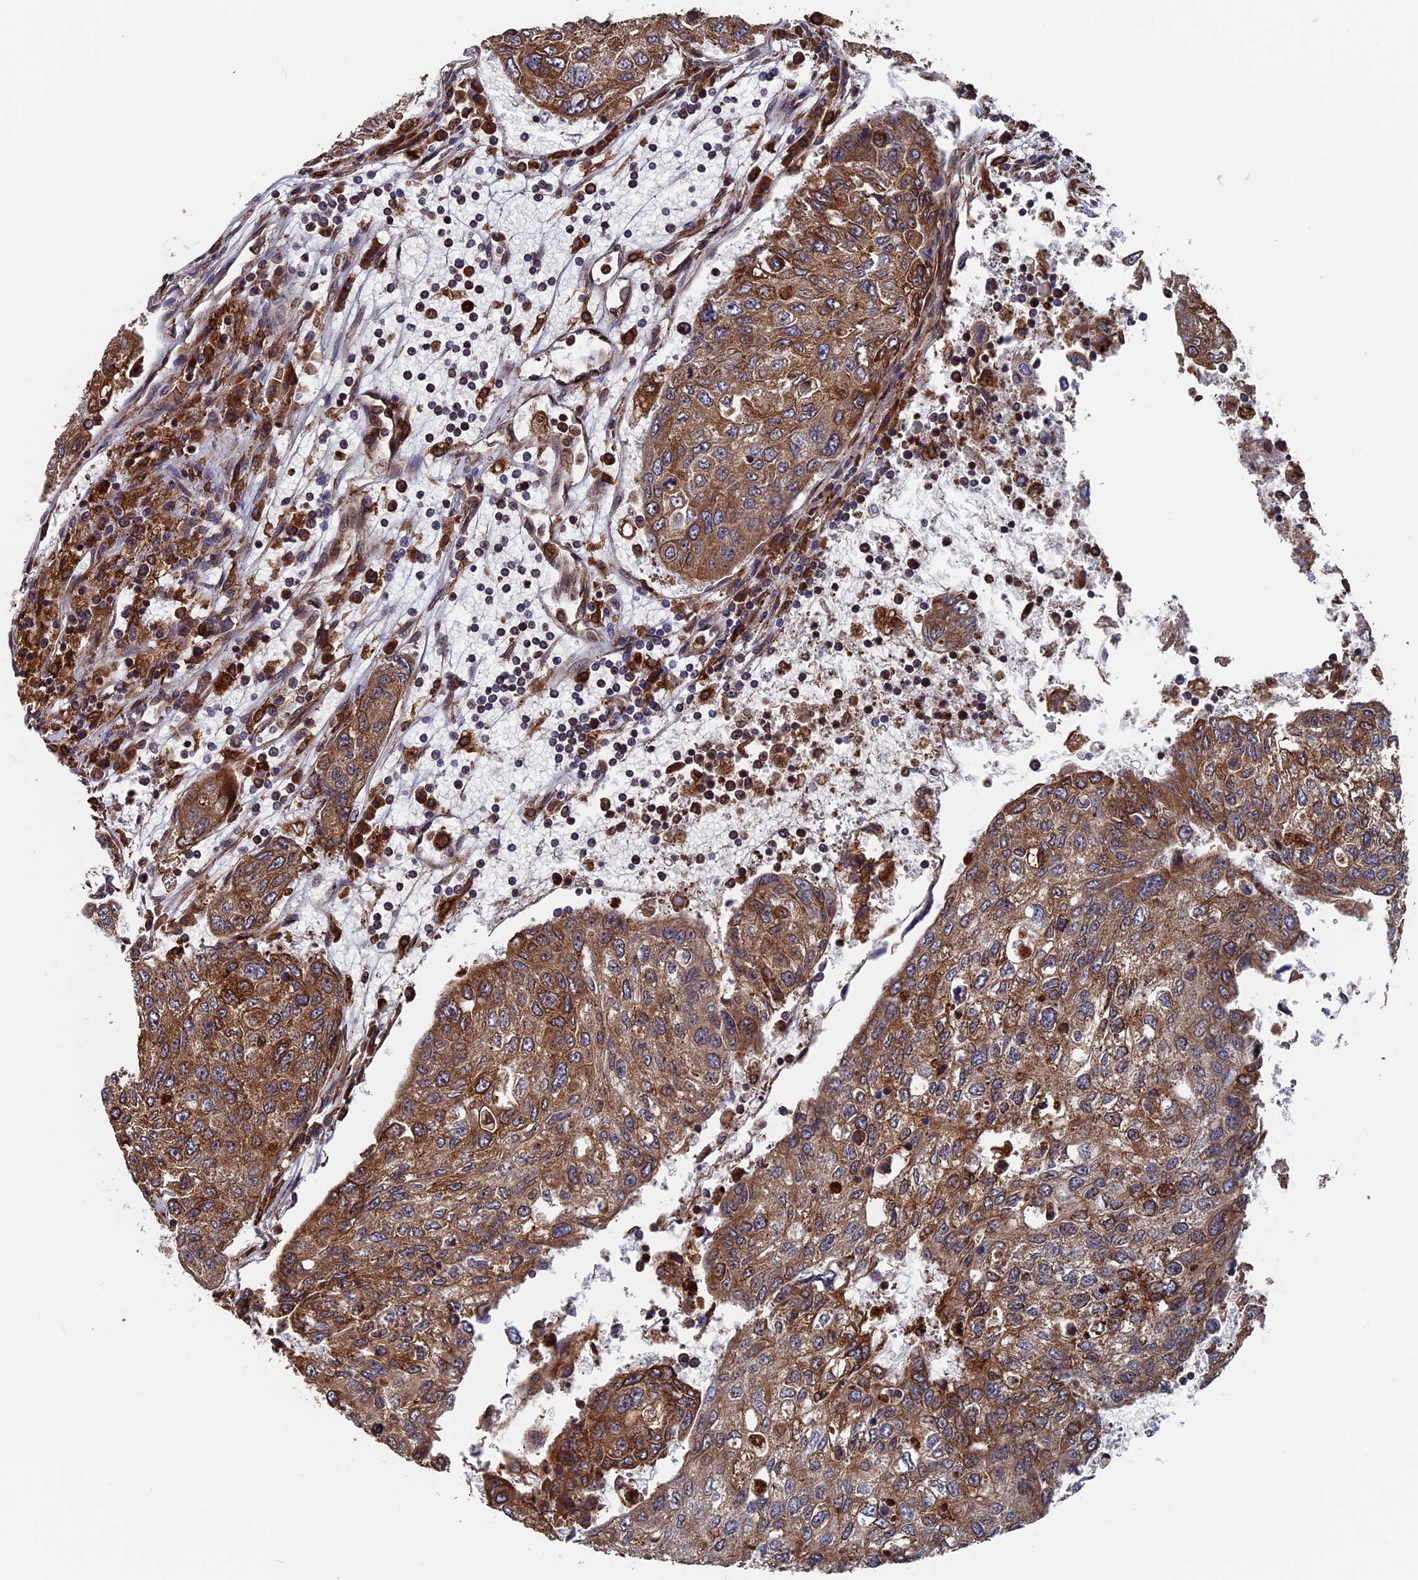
{"staining": {"intensity": "moderate", "quantity": ">75%", "location": "cytoplasmic/membranous"}, "tissue": "urothelial cancer", "cell_type": "Tumor cells", "image_type": "cancer", "snomed": [{"axis": "morphology", "description": "Urothelial carcinoma, High grade"}, {"axis": "topography", "description": "Lymph node"}, {"axis": "topography", "description": "Urinary bladder"}], "caption": "Moderate cytoplasmic/membranous protein staining is appreciated in approximately >75% of tumor cells in urothelial cancer.", "gene": "RPUSD1", "patient": {"sex": "male", "age": 51}}